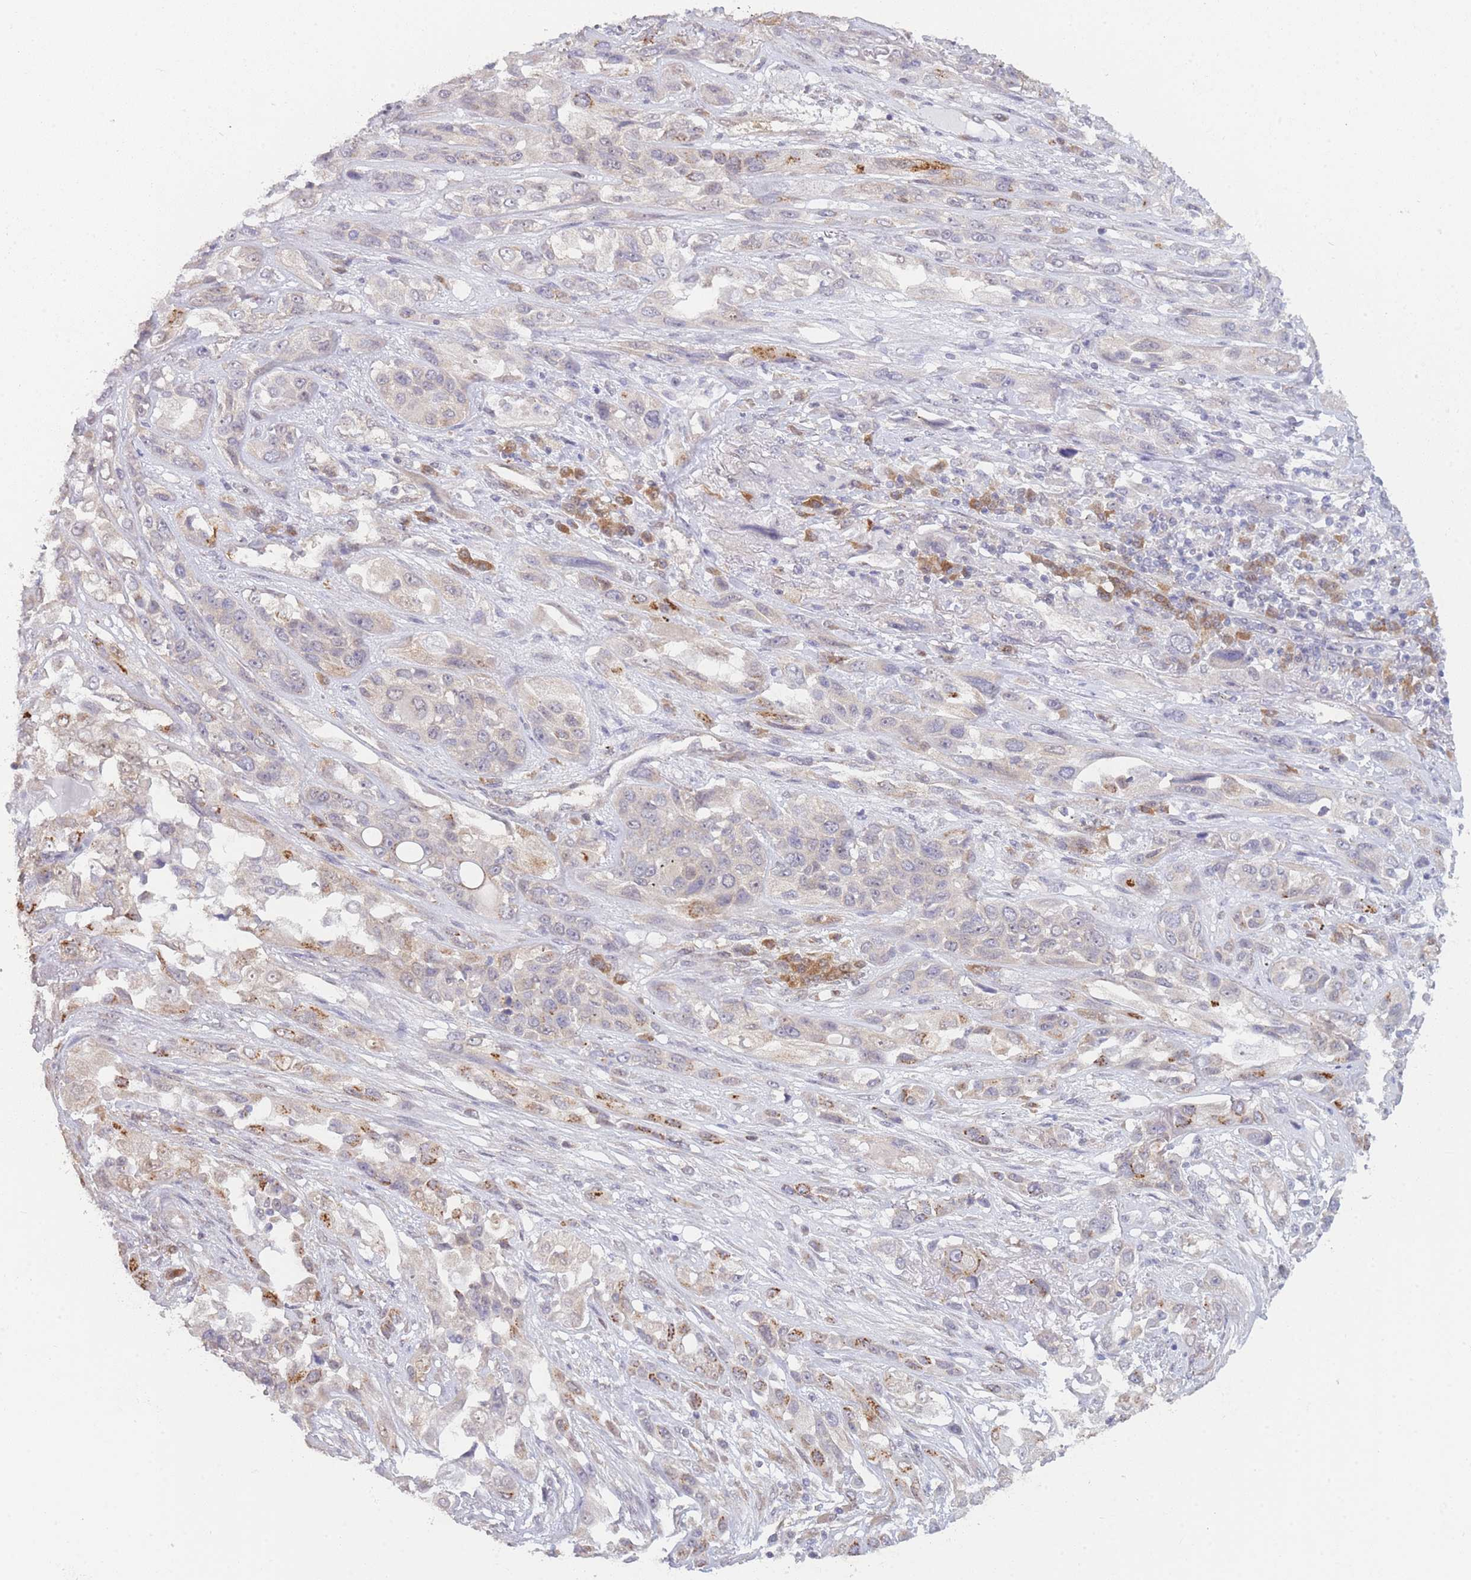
{"staining": {"intensity": "moderate", "quantity": "25%-75%", "location": "cytoplasmic/membranous"}, "tissue": "lung cancer", "cell_type": "Tumor cells", "image_type": "cancer", "snomed": [{"axis": "morphology", "description": "Squamous cell carcinoma, NOS"}, {"axis": "topography", "description": "Lung"}], "caption": "The immunohistochemical stain labels moderate cytoplasmic/membranous expression in tumor cells of lung squamous cell carcinoma tissue.", "gene": "MRI1", "patient": {"sex": "female", "age": 70}}